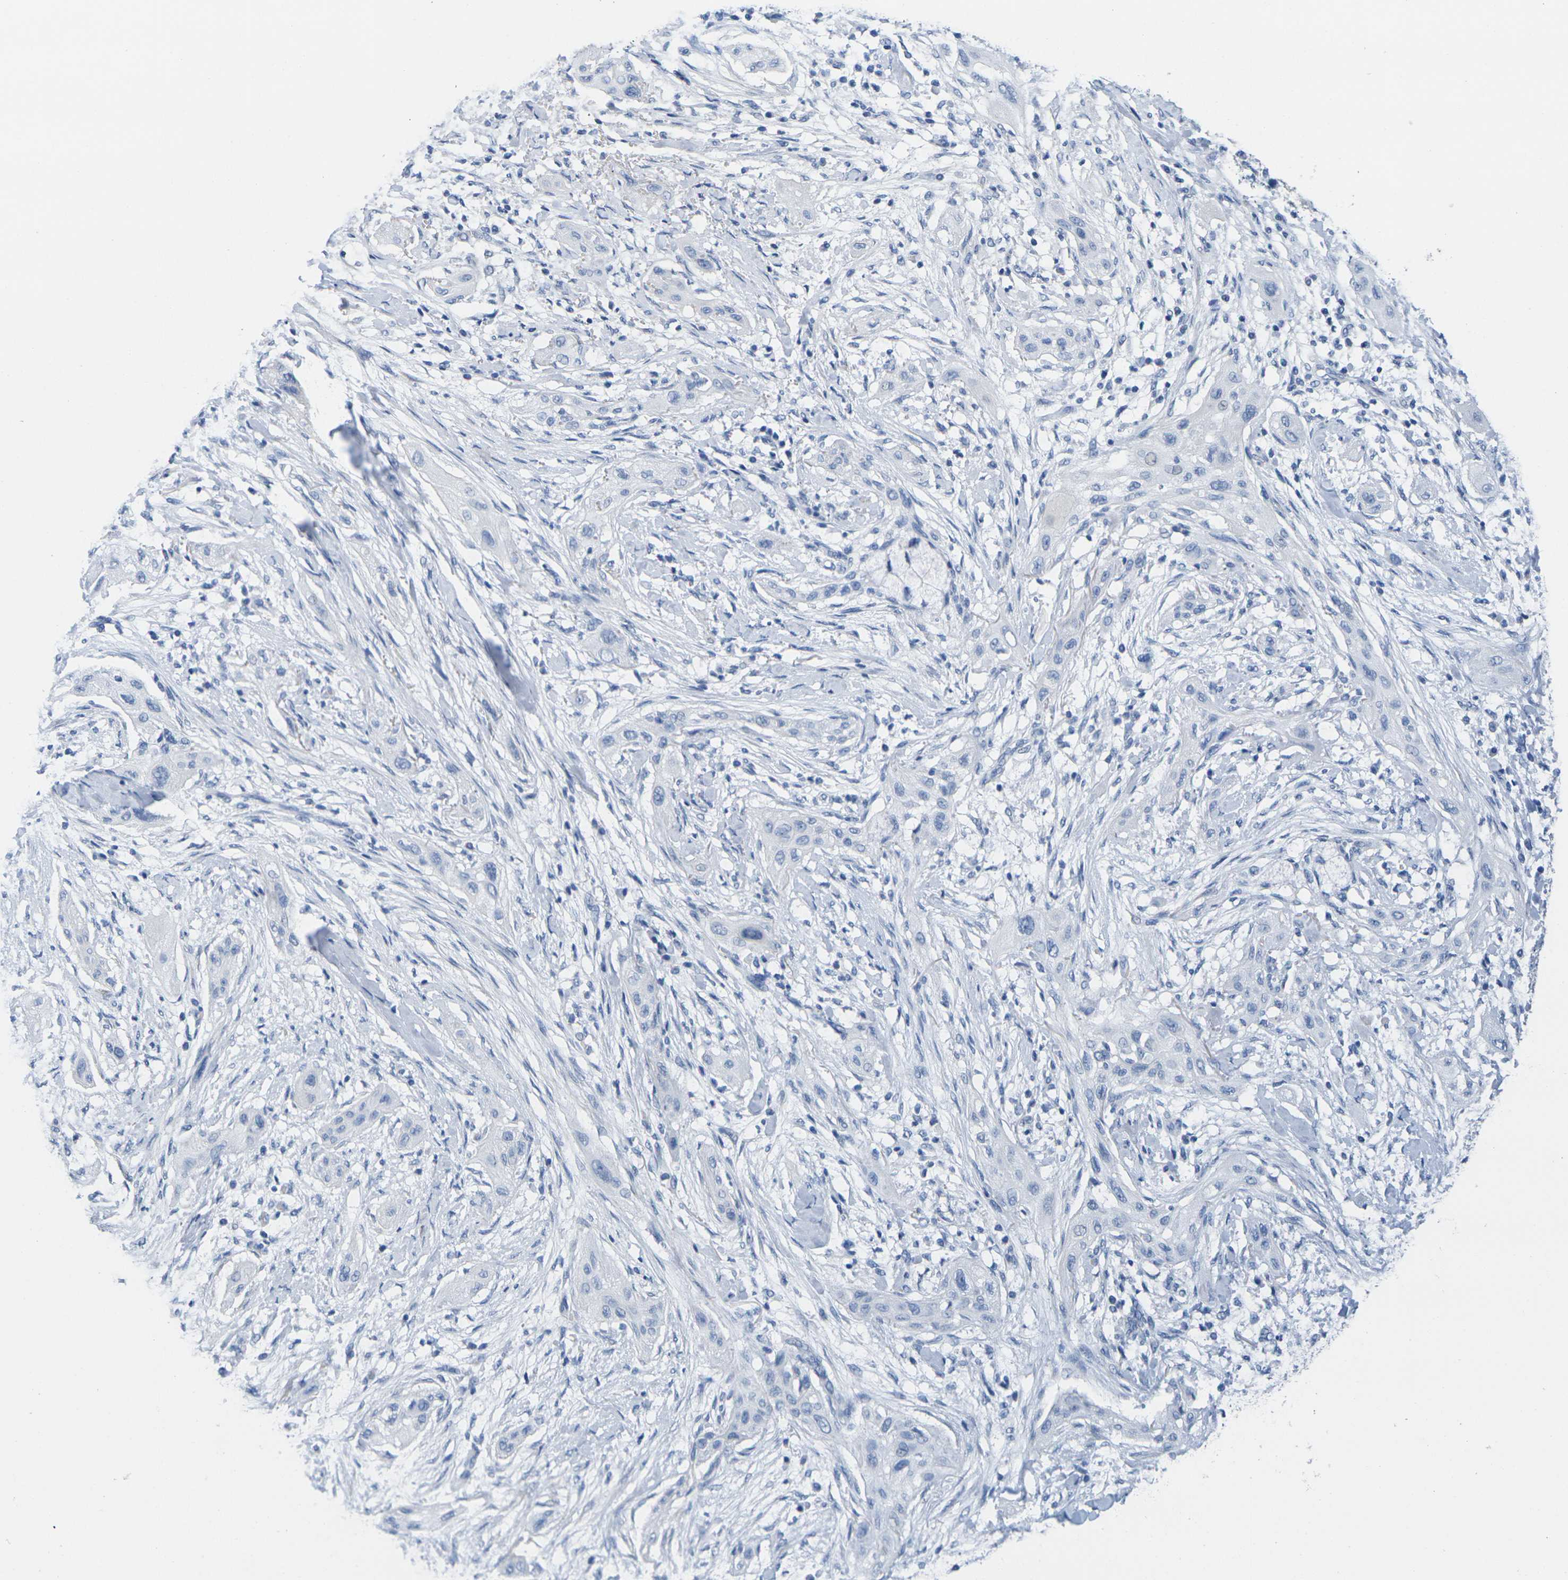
{"staining": {"intensity": "negative", "quantity": "none", "location": "none"}, "tissue": "lung cancer", "cell_type": "Tumor cells", "image_type": "cancer", "snomed": [{"axis": "morphology", "description": "Squamous cell carcinoma, NOS"}, {"axis": "topography", "description": "Lung"}], "caption": "Histopathology image shows no significant protein staining in tumor cells of squamous cell carcinoma (lung).", "gene": "CNN1", "patient": {"sex": "female", "age": 47}}